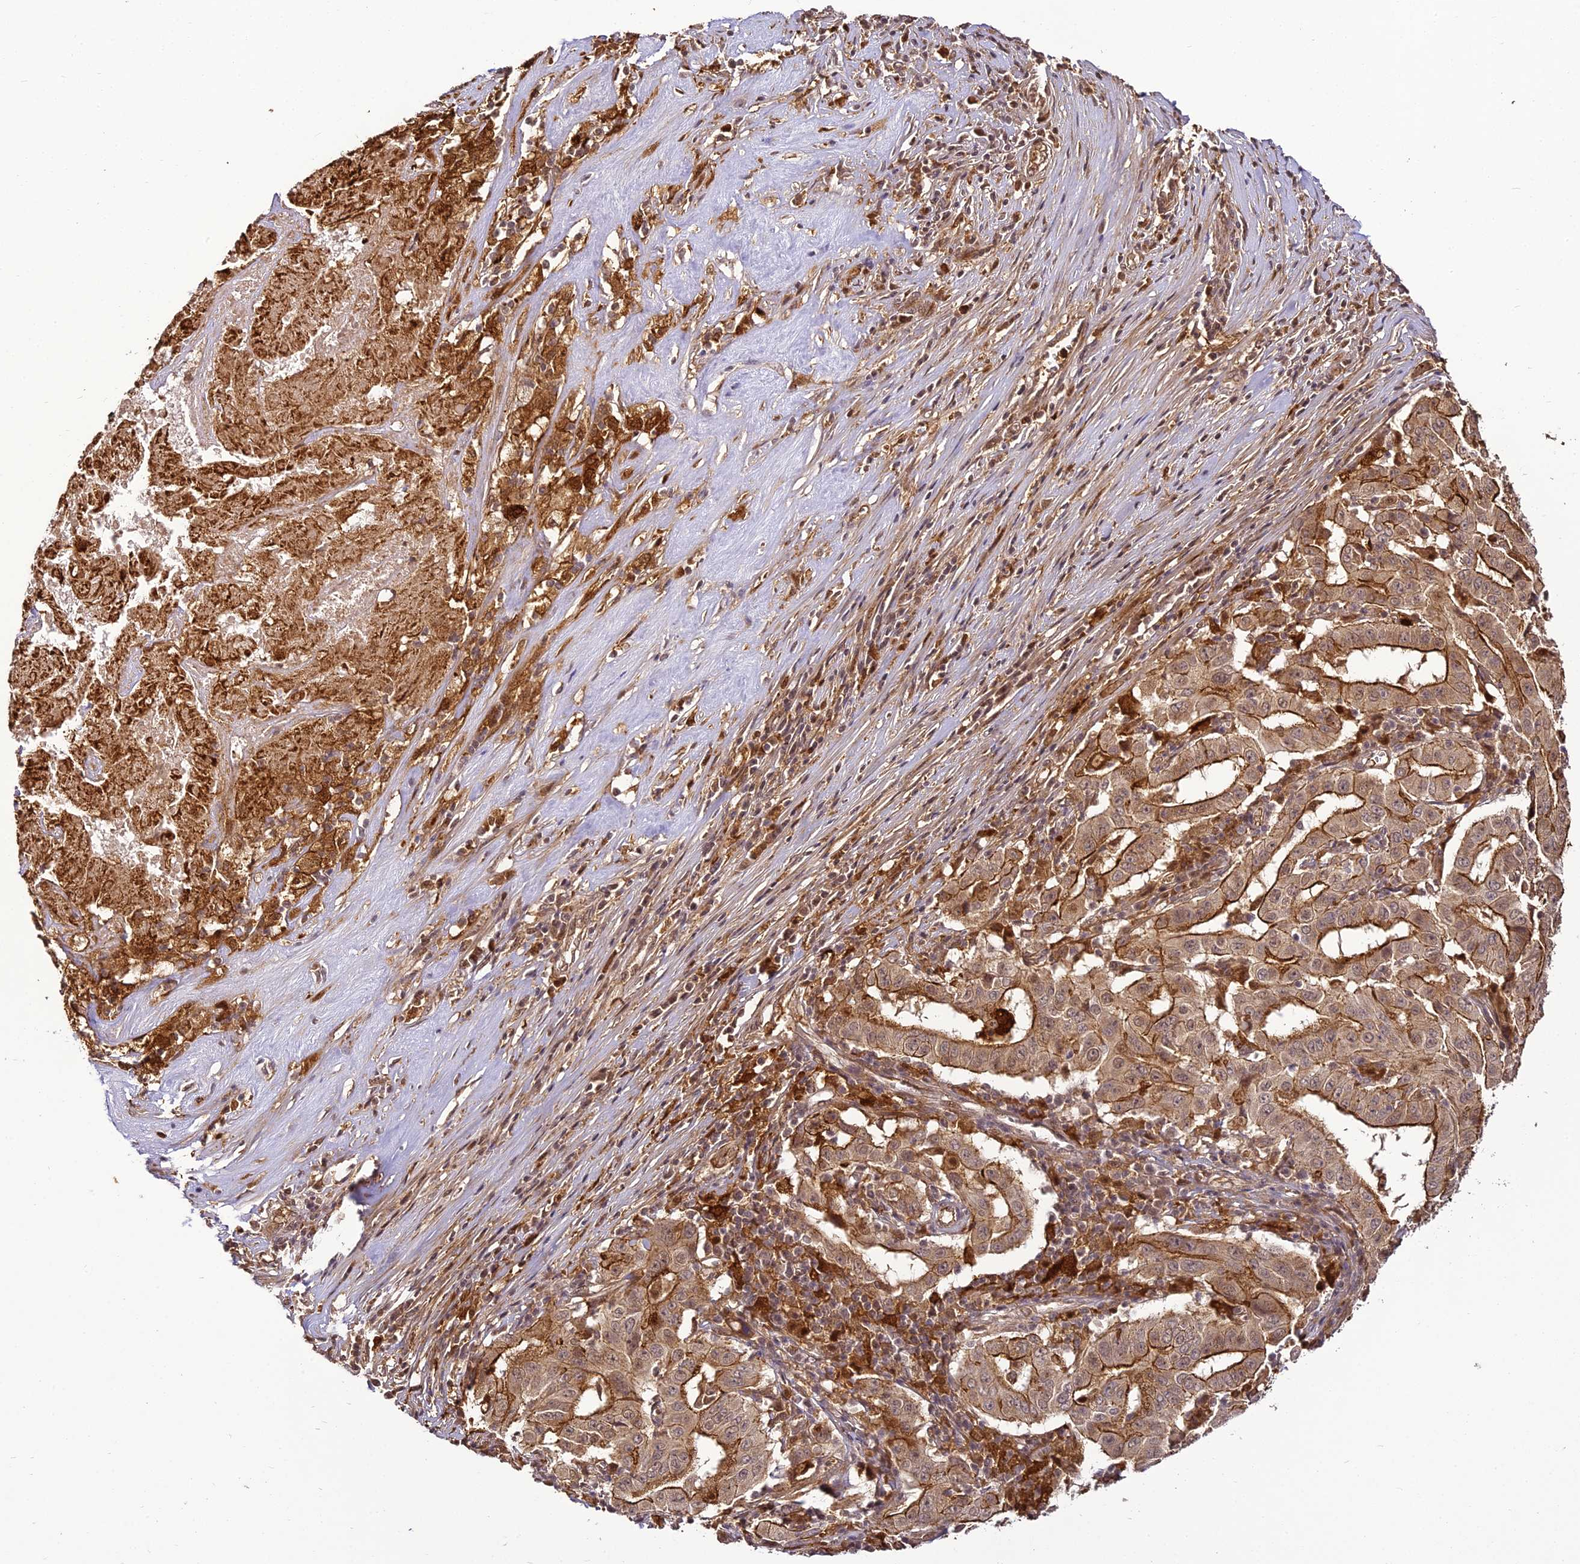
{"staining": {"intensity": "moderate", "quantity": ">75%", "location": "cytoplasmic/membranous"}, "tissue": "pancreatic cancer", "cell_type": "Tumor cells", "image_type": "cancer", "snomed": [{"axis": "morphology", "description": "Adenocarcinoma, NOS"}, {"axis": "topography", "description": "Pancreas"}], "caption": "IHC photomicrograph of neoplastic tissue: human adenocarcinoma (pancreatic) stained using immunohistochemistry exhibits medium levels of moderate protein expression localized specifically in the cytoplasmic/membranous of tumor cells, appearing as a cytoplasmic/membranous brown color.", "gene": "BCDIN3D", "patient": {"sex": "male", "age": 63}}